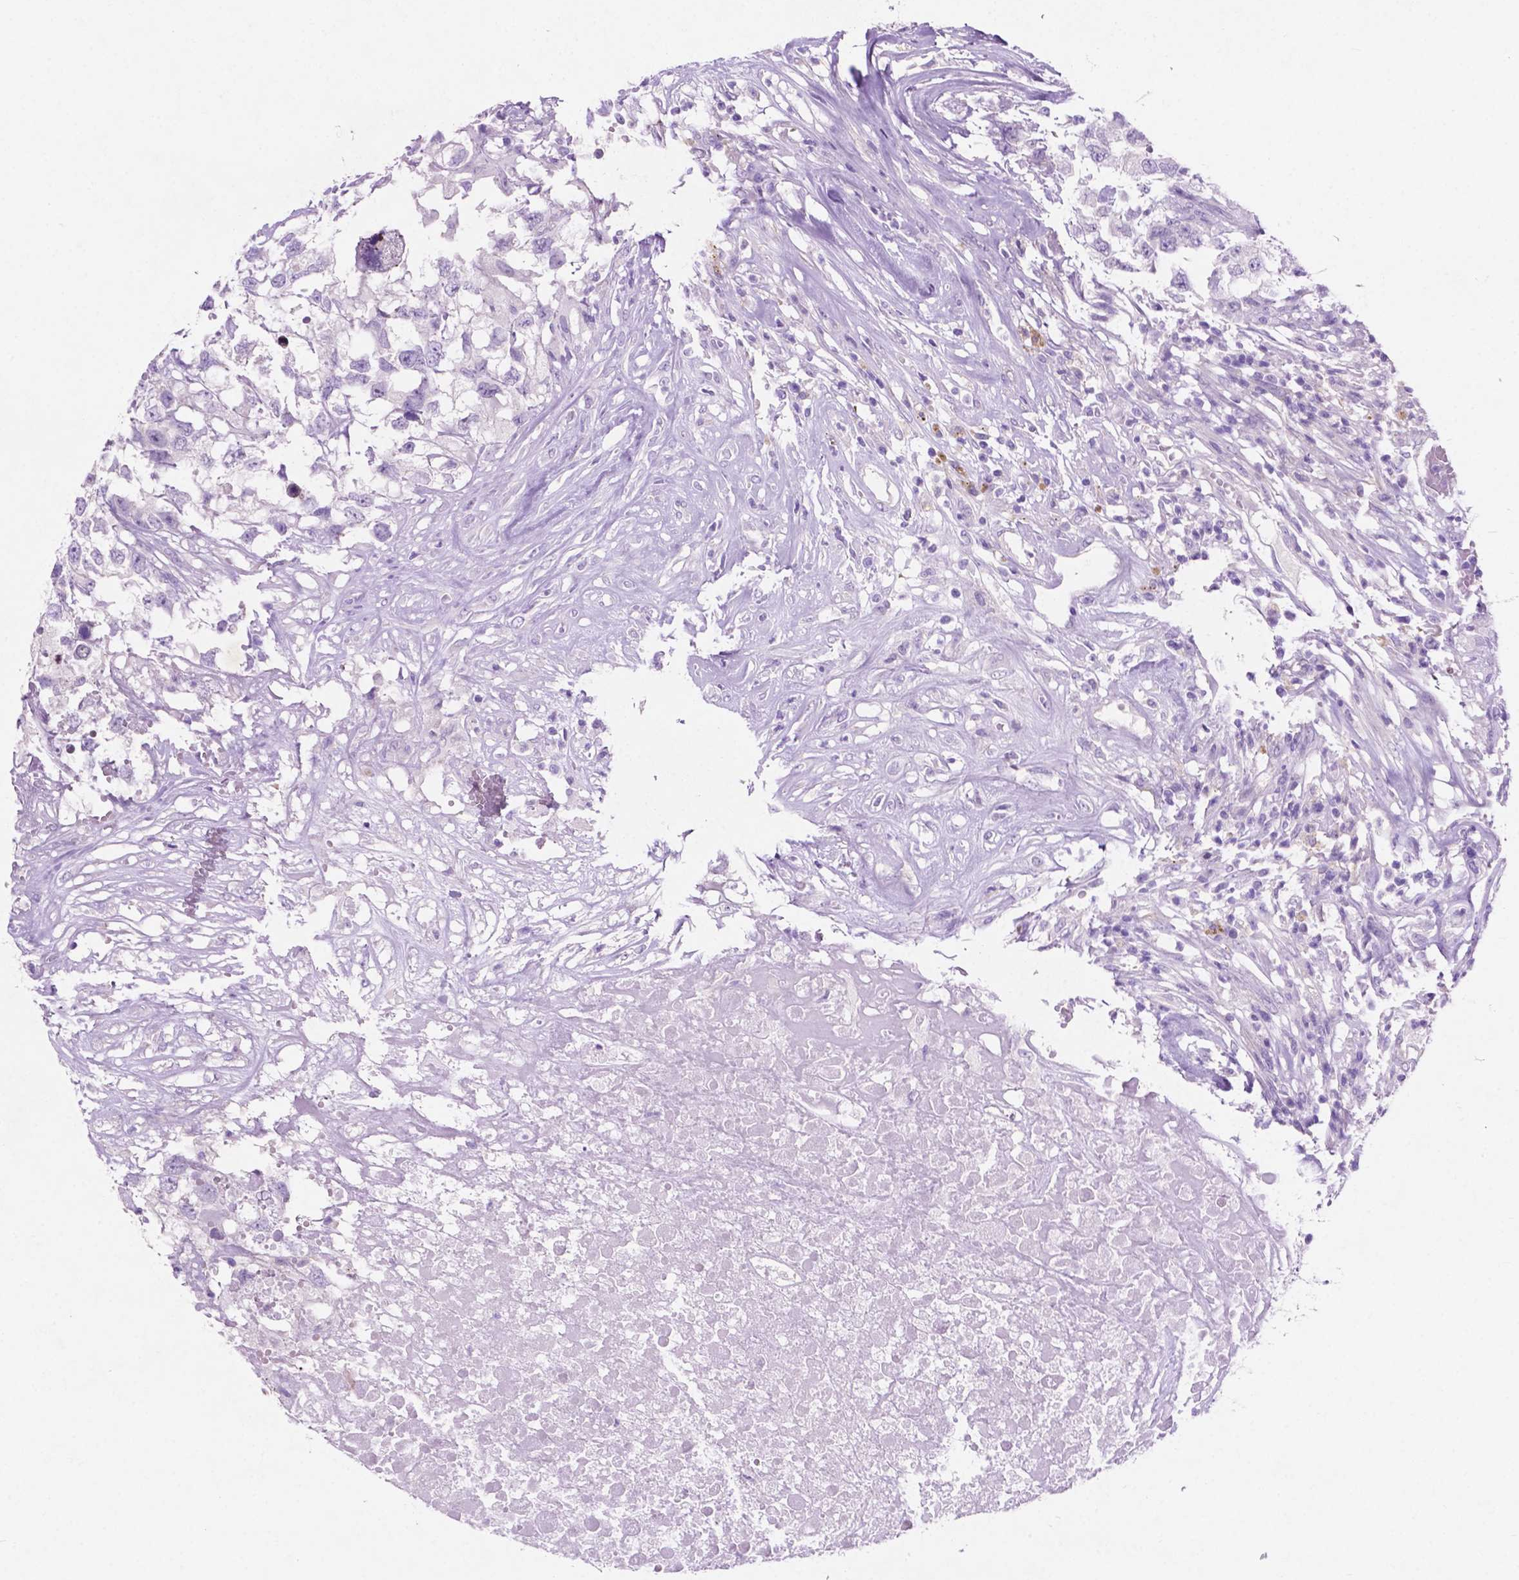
{"staining": {"intensity": "negative", "quantity": "none", "location": "none"}, "tissue": "testis cancer", "cell_type": "Tumor cells", "image_type": "cancer", "snomed": [{"axis": "morphology", "description": "Carcinoma, Embryonal, NOS"}, {"axis": "topography", "description": "Testis"}], "caption": "Immunohistochemistry micrograph of neoplastic tissue: human embryonal carcinoma (testis) stained with DAB (3,3'-diaminobenzidine) exhibits no significant protein staining in tumor cells. (DAB immunohistochemistry (IHC) visualized using brightfield microscopy, high magnification).", "gene": "ASPG", "patient": {"sex": "male", "age": 83}}